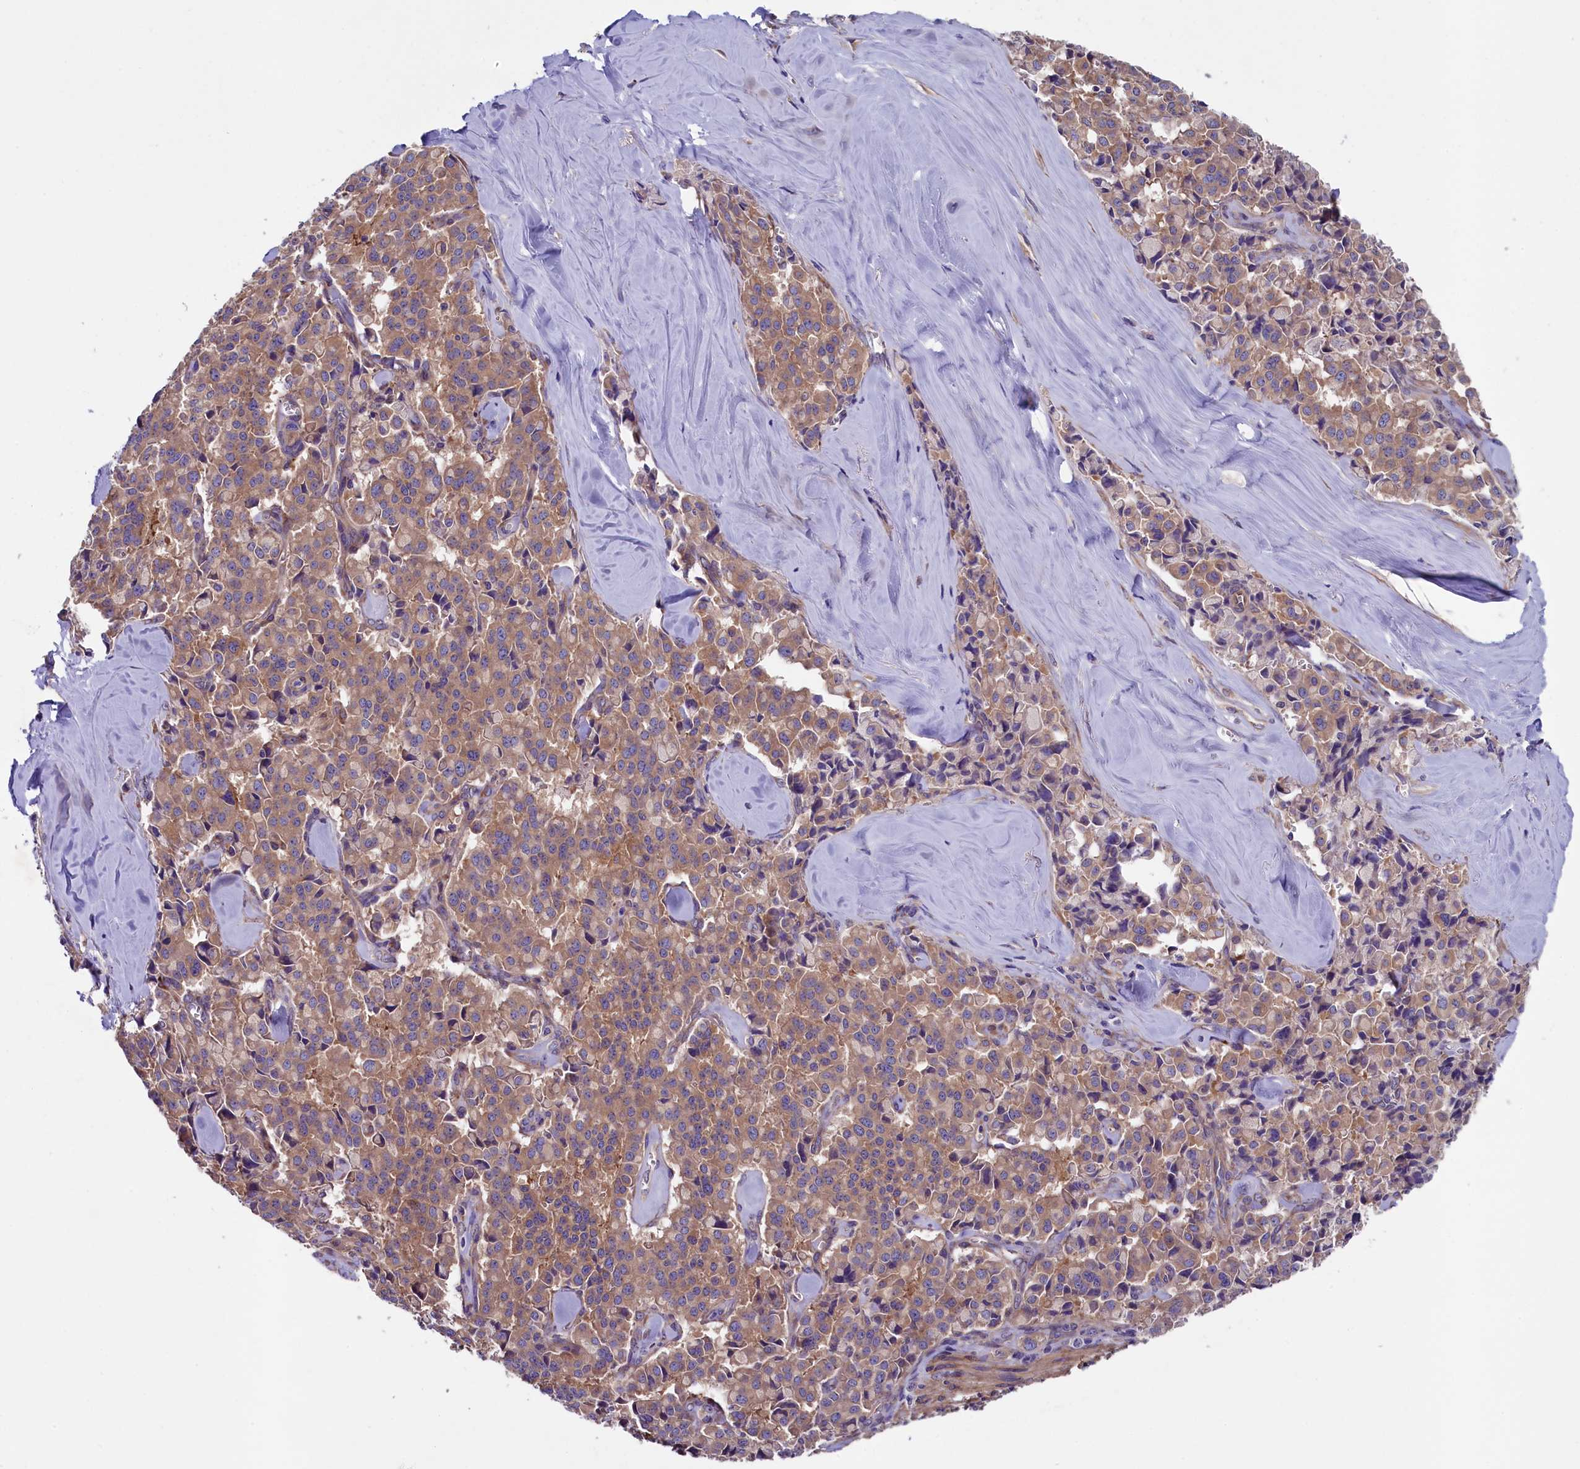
{"staining": {"intensity": "moderate", "quantity": ">75%", "location": "cytoplasmic/membranous"}, "tissue": "pancreatic cancer", "cell_type": "Tumor cells", "image_type": "cancer", "snomed": [{"axis": "morphology", "description": "Adenocarcinoma, NOS"}, {"axis": "topography", "description": "Pancreas"}], "caption": "Immunohistochemical staining of human pancreatic cancer (adenocarcinoma) demonstrates moderate cytoplasmic/membranous protein positivity in approximately >75% of tumor cells.", "gene": "GPR108", "patient": {"sex": "male", "age": 65}}